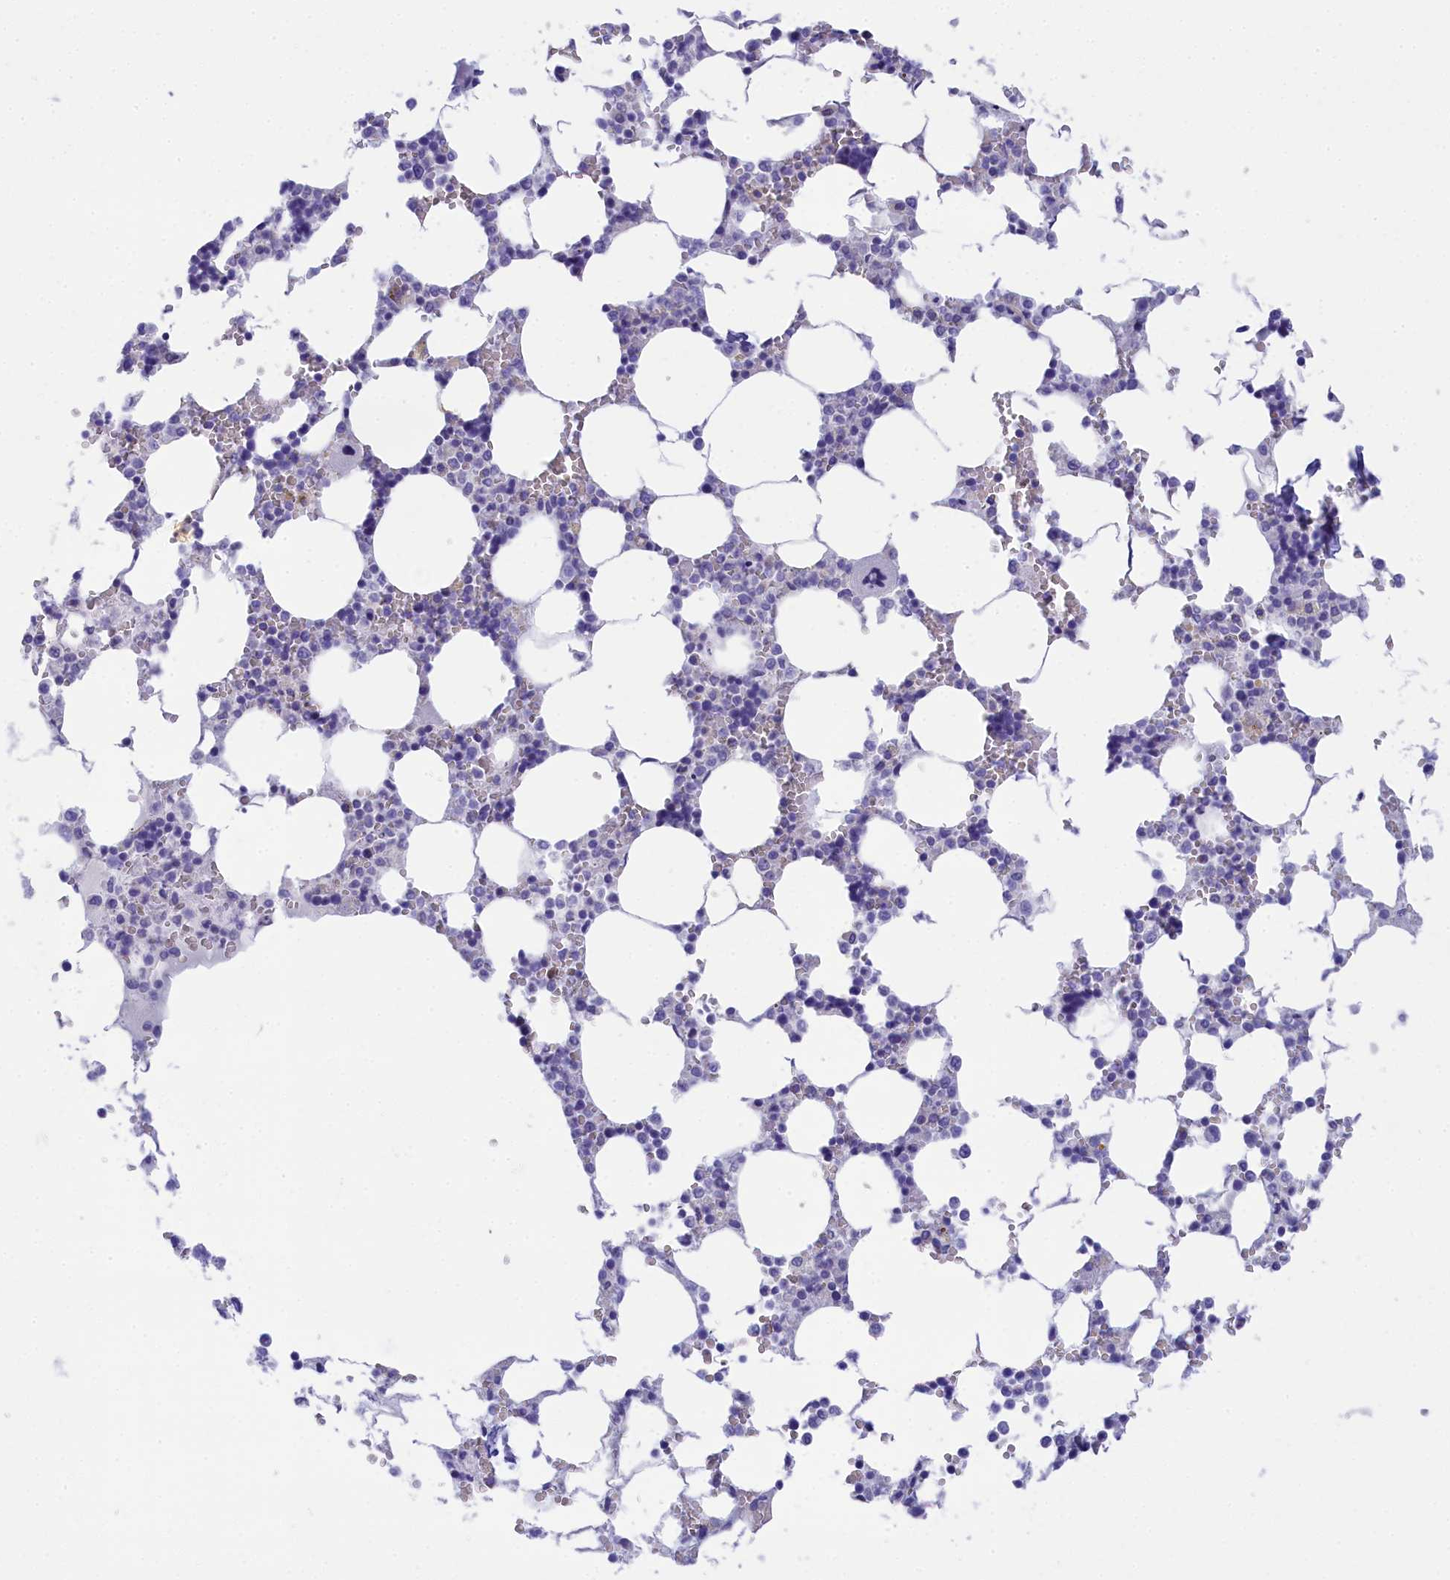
{"staining": {"intensity": "negative", "quantity": "none", "location": "none"}, "tissue": "bone marrow", "cell_type": "Hematopoietic cells", "image_type": "normal", "snomed": [{"axis": "morphology", "description": "Normal tissue, NOS"}, {"axis": "topography", "description": "Bone marrow"}], "caption": "High magnification brightfield microscopy of unremarkable bone marrow stained with DAB (brown) and counterstained with hematoxylin (blue): hematopoietic cells show no significant expression. (Immunohistochemistry, brightfield microscopy, high magnification).", "gene": "TACSTD2", "patient": {"sex": "male", "age": 64}}